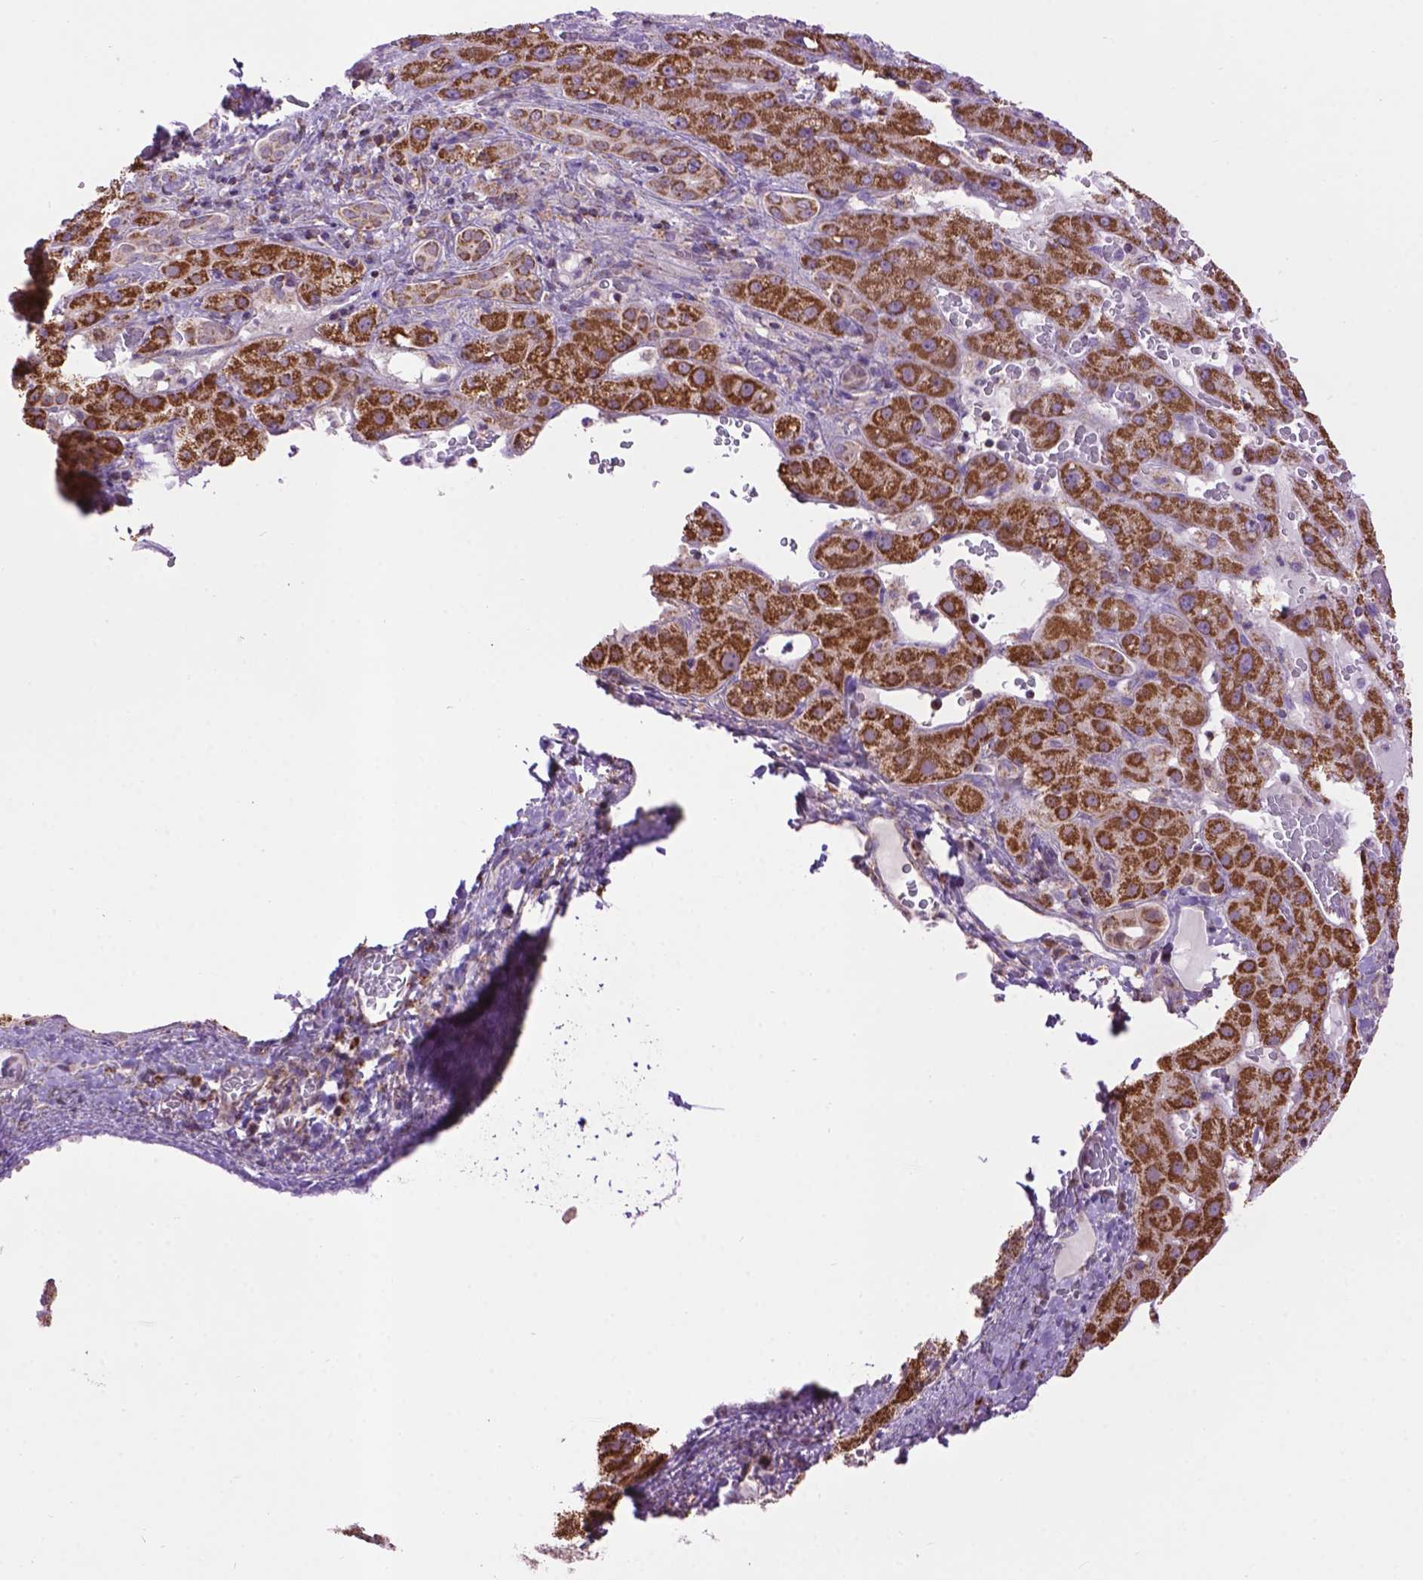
{"staining": {"intensity": "strong", "quantity": ">75%", "location": "cytoplasmic/membranous"}, "tissue": "liver cancer", "cell_type": "Tumor cells", "image_type": "cancer", "snomed": [{"axis": "morphology", "description": "Carcinoma, Hepatocellular, NOS"}, {"axis": "topography", "description": "Liver"}], "caption": "Protein expression by immunohistochemistry (IHC) shows strong cytoplasmic/membranous staining in approximately >75% of tumor cells in hepatocellular carcinoma (liver). (Stains: DAB (3,3'-diaminobenzidine) in brown, nuclei in blue, Microscopy: brightfield microscopy at high magnification).", "gene": "PYCR3", "patient": {"sex": "female", "age": 73}}